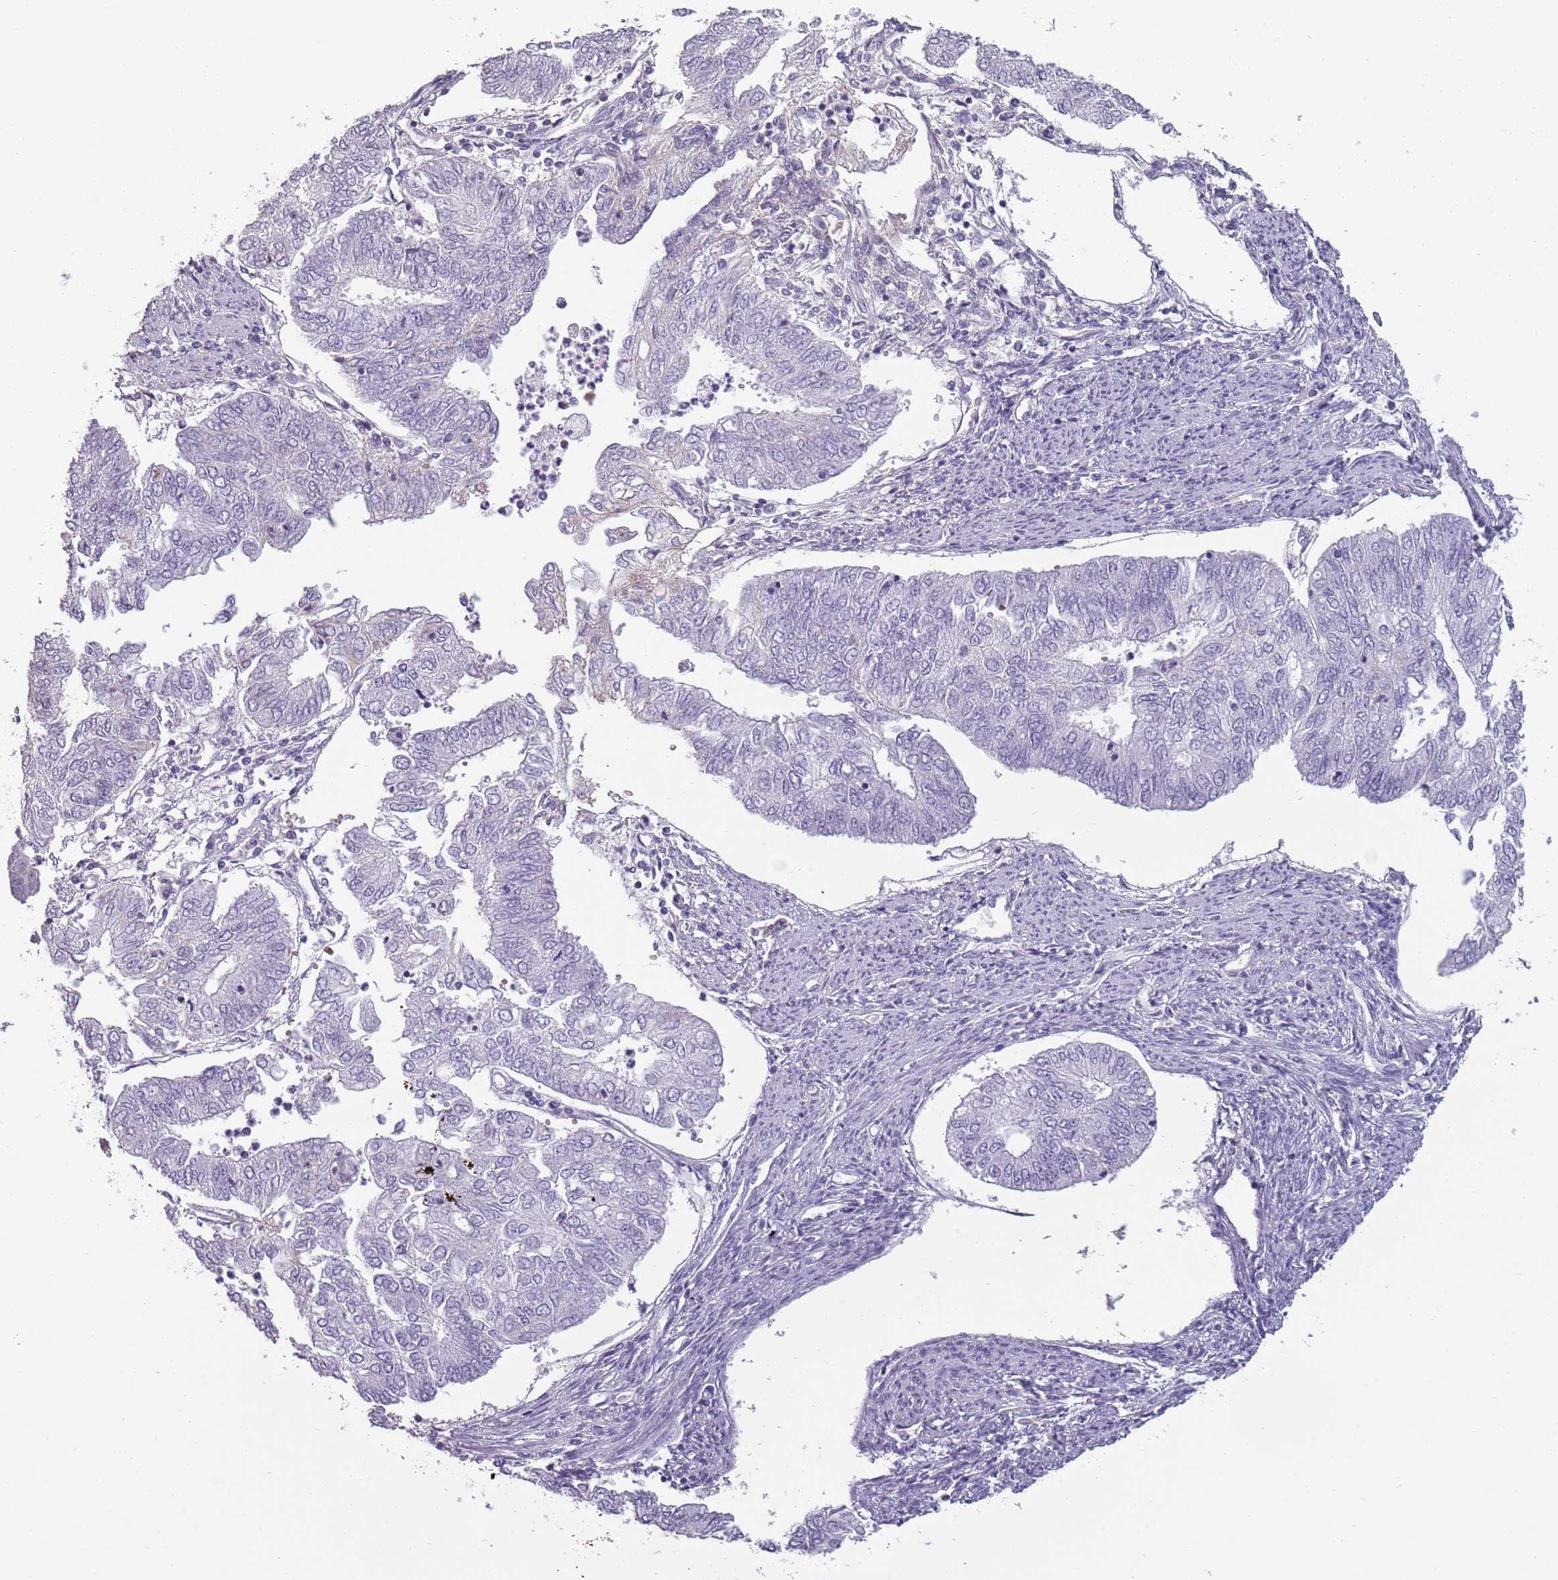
{"staining": {"intensity": "negative", "quantity": "none", "location": "none"}, "tissue": "endometrial cancer", "cell_type": "Tumor cells", "image_type": "cancer", "snomed": [{"axis": "morphology", "description": "Adenocarcinoma, NOS"}, {"axis": "topography", "description": "Endometrium"}], "caption": "High magnification brightfield microscopy of endometrial cancer stained with DAB (3,3'-diaminobenzidine) (brown) and counterstained with hematoxylin (blue): tumor cells show no significant expression. Brightfield microscopy of immunohistochemistry stained with DAB (brown) and hematoxylin (blue), captured at high magnification.", "gene": "PIEZO1", "patient": {"sex": "female", "age": 68}}